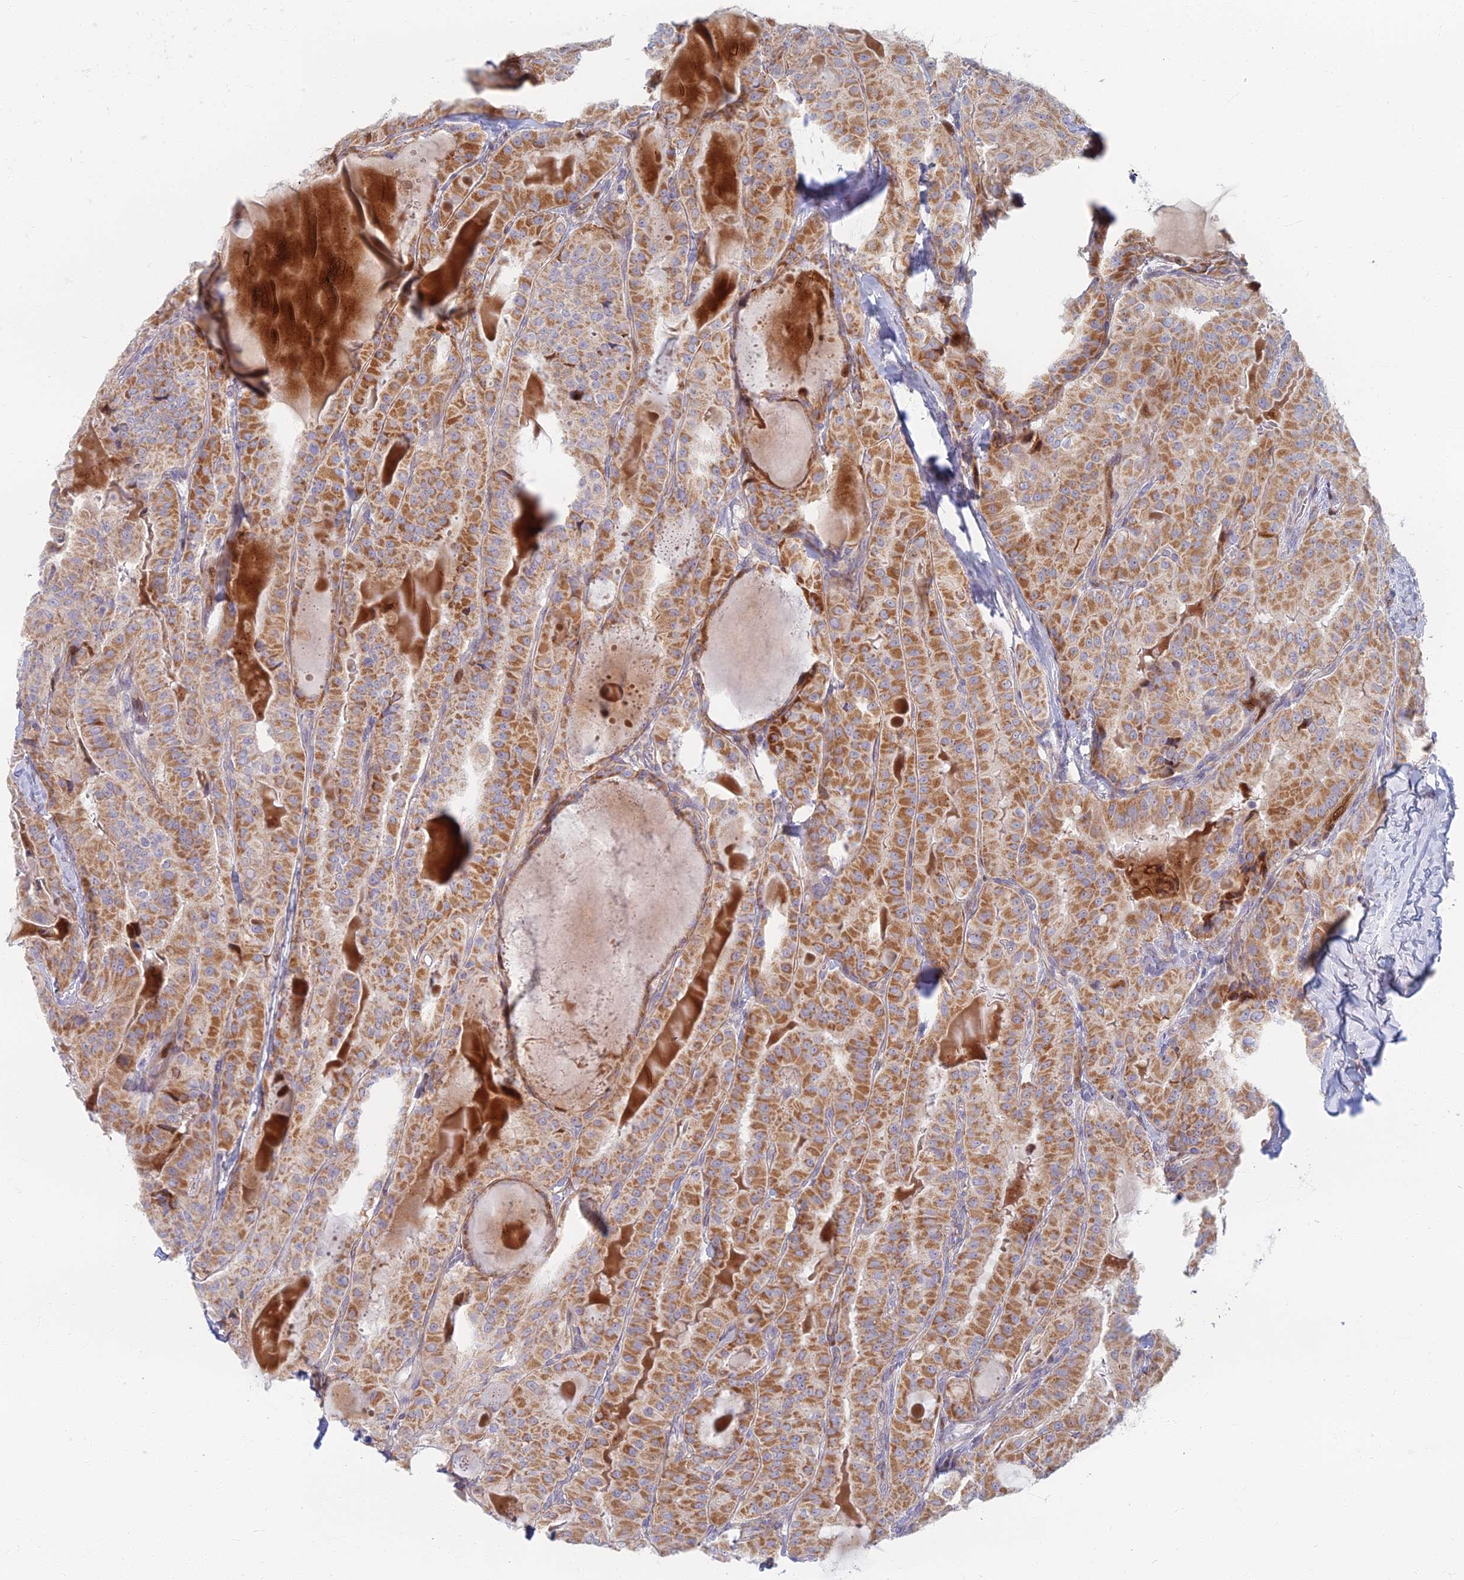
{"staining": {"intensity": "moderate", "quantity": ">75%", "location": "cytoplasmic/membranous"}, "tissue": "thyroid cancer", "cell_type": "Tumor cells", "image_type": "cancer", "snomed": [{"axis": "morphology", "description": "Papillary adenocarcinoma, NOS"}, {"axis": "topography", "description": "Thyroid gland"}], "caption": "Protein expression by immunohistochemistry displays moderate cytoplasmic/membranous staining in approximately >75% of tumor cells in papillary adenocarcinoma (thyroid). Immunohistochemistry stains the protein in brown and the nuclei are stained blue.", "gene": "C15orf40", "patient": {"sex": "female", "age": 68}}